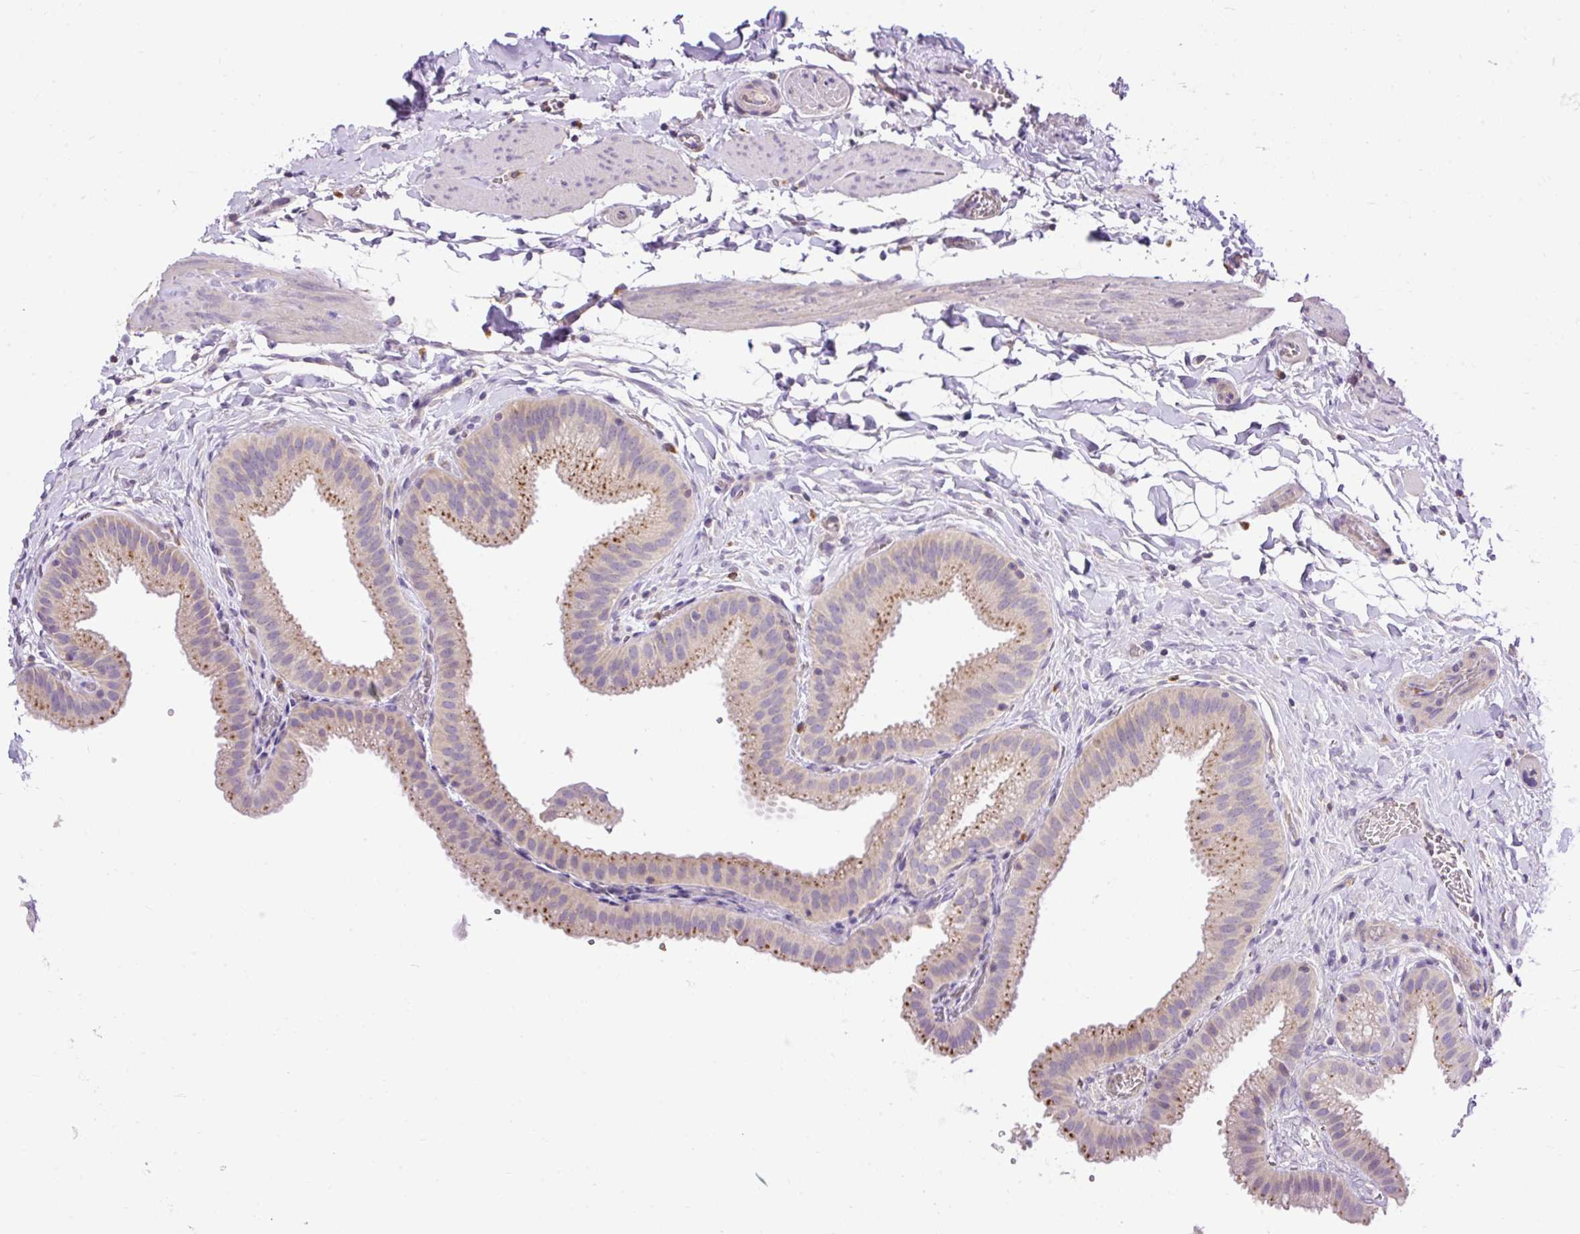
{"staining": {"intensity": "moderate", "quantity": ">75%", "location": "cytoplasmic/membranous"}, "tissue": "gallbladder", "cell_type": "Glandular cells", "image_type": "normal", "snomed": [{"axis": "morphology", "description": "Normal tissue, NOS"}, {"axis": "topography", "description": "Gallbladder"}], "caption": "High-magnification brightfield microscopy of unremarkable gallbladder stained with DAB (brown) and counterstained with hematoxylin (blue). glandular cells exhibit moderate cytoplasmic/membranous expression is identified in about>75% of cells. The protein is stained brown, and the nuclei are stained in blue (DAB (3,3'-diaminobenzidine) IHC with brightfield microscopy, high magnification).", "gene": "HEXB", "patient": {"sex": "female", "age": 63}}